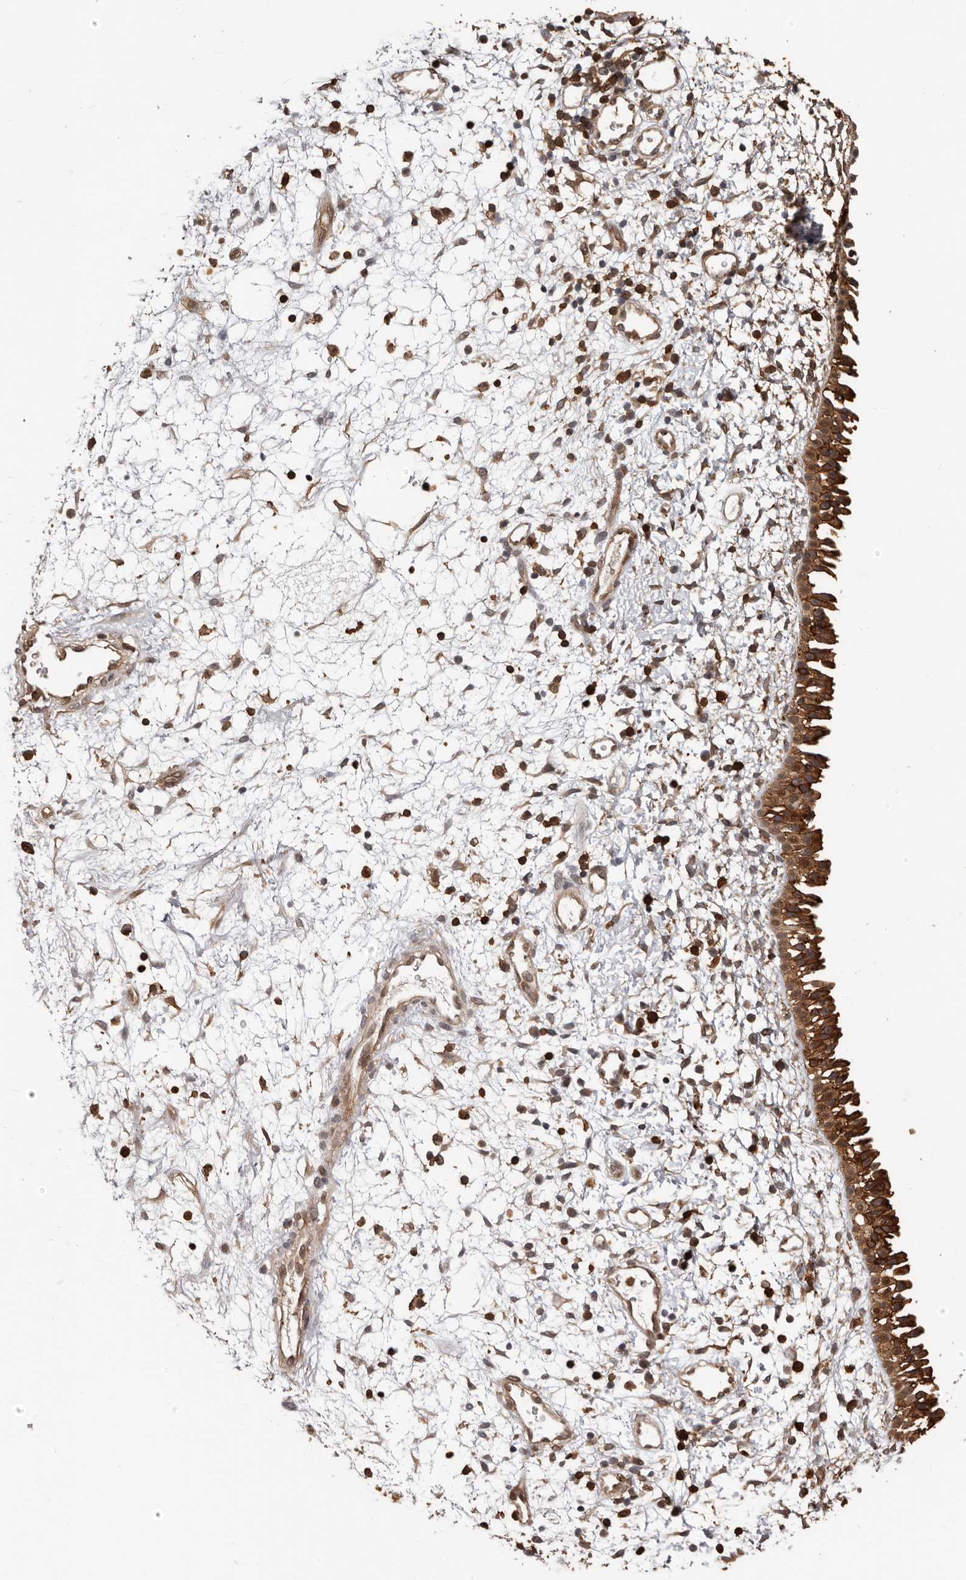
{"staining": {"intensity": "strong", "quantity": ">75%", "location": "cytoplasmic/membranous,nuclear"}, "tissue": "nasopharynx", "cell_type": "Respiratory epithelial cells", "image_type": "normal", "snomed": [{"axis": "morphology", "description": "Normal tissue, NOS"}, {"axis": "topography", "description": "Nasopharynx"}], "caption": "Immunohistochemistry (IHC) image of unremarkable nasopharynx: nasopharynx stained using IHC exhibits high levels of strong protein expression localized specifically in the cytoplasmic/membranous,nuclear of respiratory epithelial cells, appearing as a cytoplasmic/membranous,nuclear brown color.", "gene": "PRR12", "patient": {"sex": "male", "age": 22}}